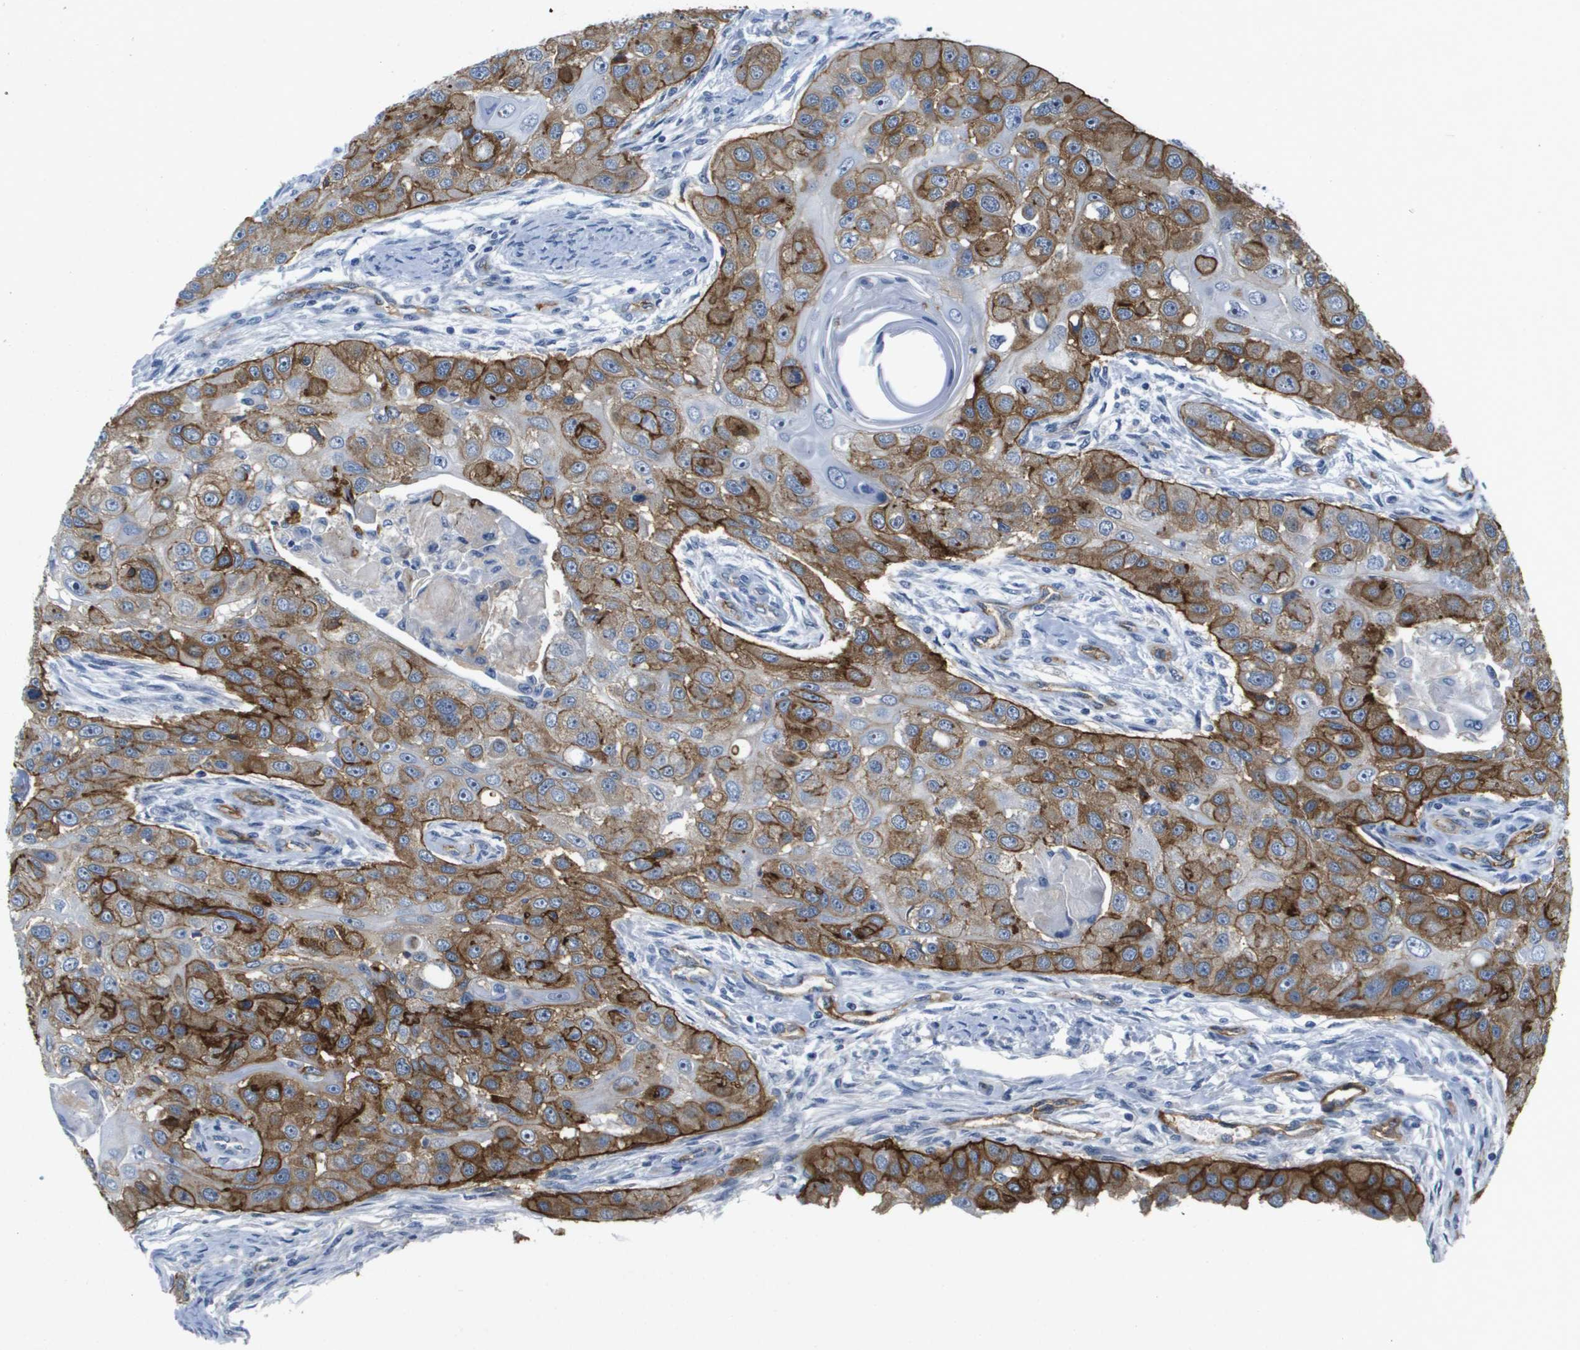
{"staining": {"intensity": "moderate", "quantity": ">75%", "location": "cytoplasmic/membranous"}, "tissue": "head and neck cancer", "cell_type": "Tumor cells", "image_type": "cancer", "snomed": [{"axis": "morphology", "description": "Normal tissue, NOS"}, {"axis": "morphology", "description": "Squamous cell carcinoma, NOS"}, {"axis": "topography", "description": "Skeletal muscle"}, {"axis": "topography", "description": "Head-Neck"}], "caption": "Protein expression analysis of human head and neck cancer reveals moderate cytoplasmic/membranous expression in about >75% of tumor cells. Immunohistochemistry (ihc) stains the protein of interest in brown and the nuclei are stained blue.", "gene": "ITGA6", "patient": {"sex": "male", "age": 51}}